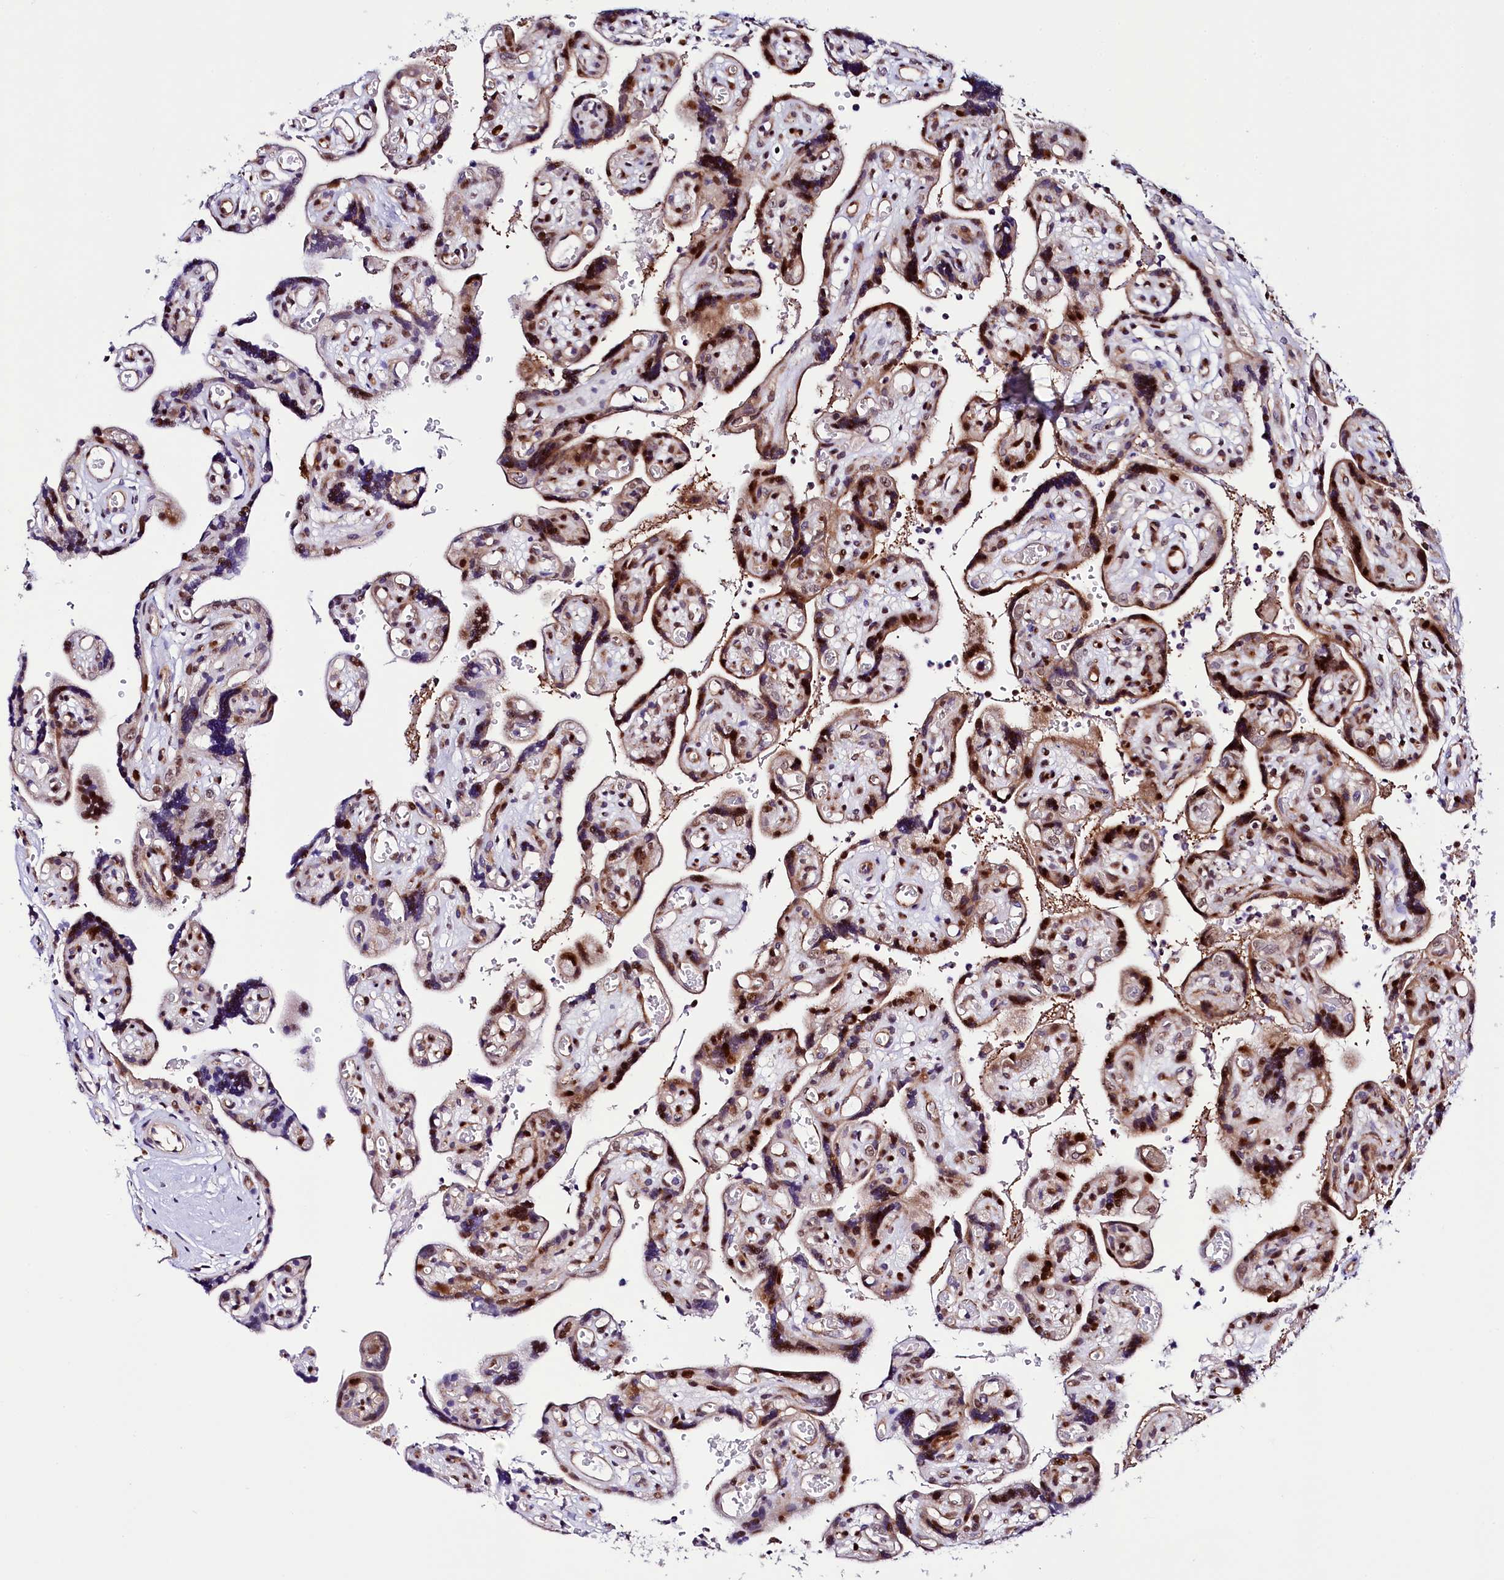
{"staining": {"intensity": "moderate", "quantity": "25%-75%", "location": "cytoplasmic/membranous,nuclear"}, "tissue": "placenta", "cell_type": "Decidual cells", "image_type": "normal", "snomed": [{"axis": "morphology", "description": "Normal tissue, NOS"}, {"axis": "topography", "description": "Placenta"}], "caption": "Placenta stained with immunohistochemistry (IHC) shows moderate cytoplasmic/membranous,nuclear staining in approximately 25%-75% of decidual cells. The staining is performed using DAB brown chromogen to label protein expression. The nuclei are counter-stained blue using hematoxylin.", "gene": "TRMT112", "patient": {"sex": "female", "age": 30}}